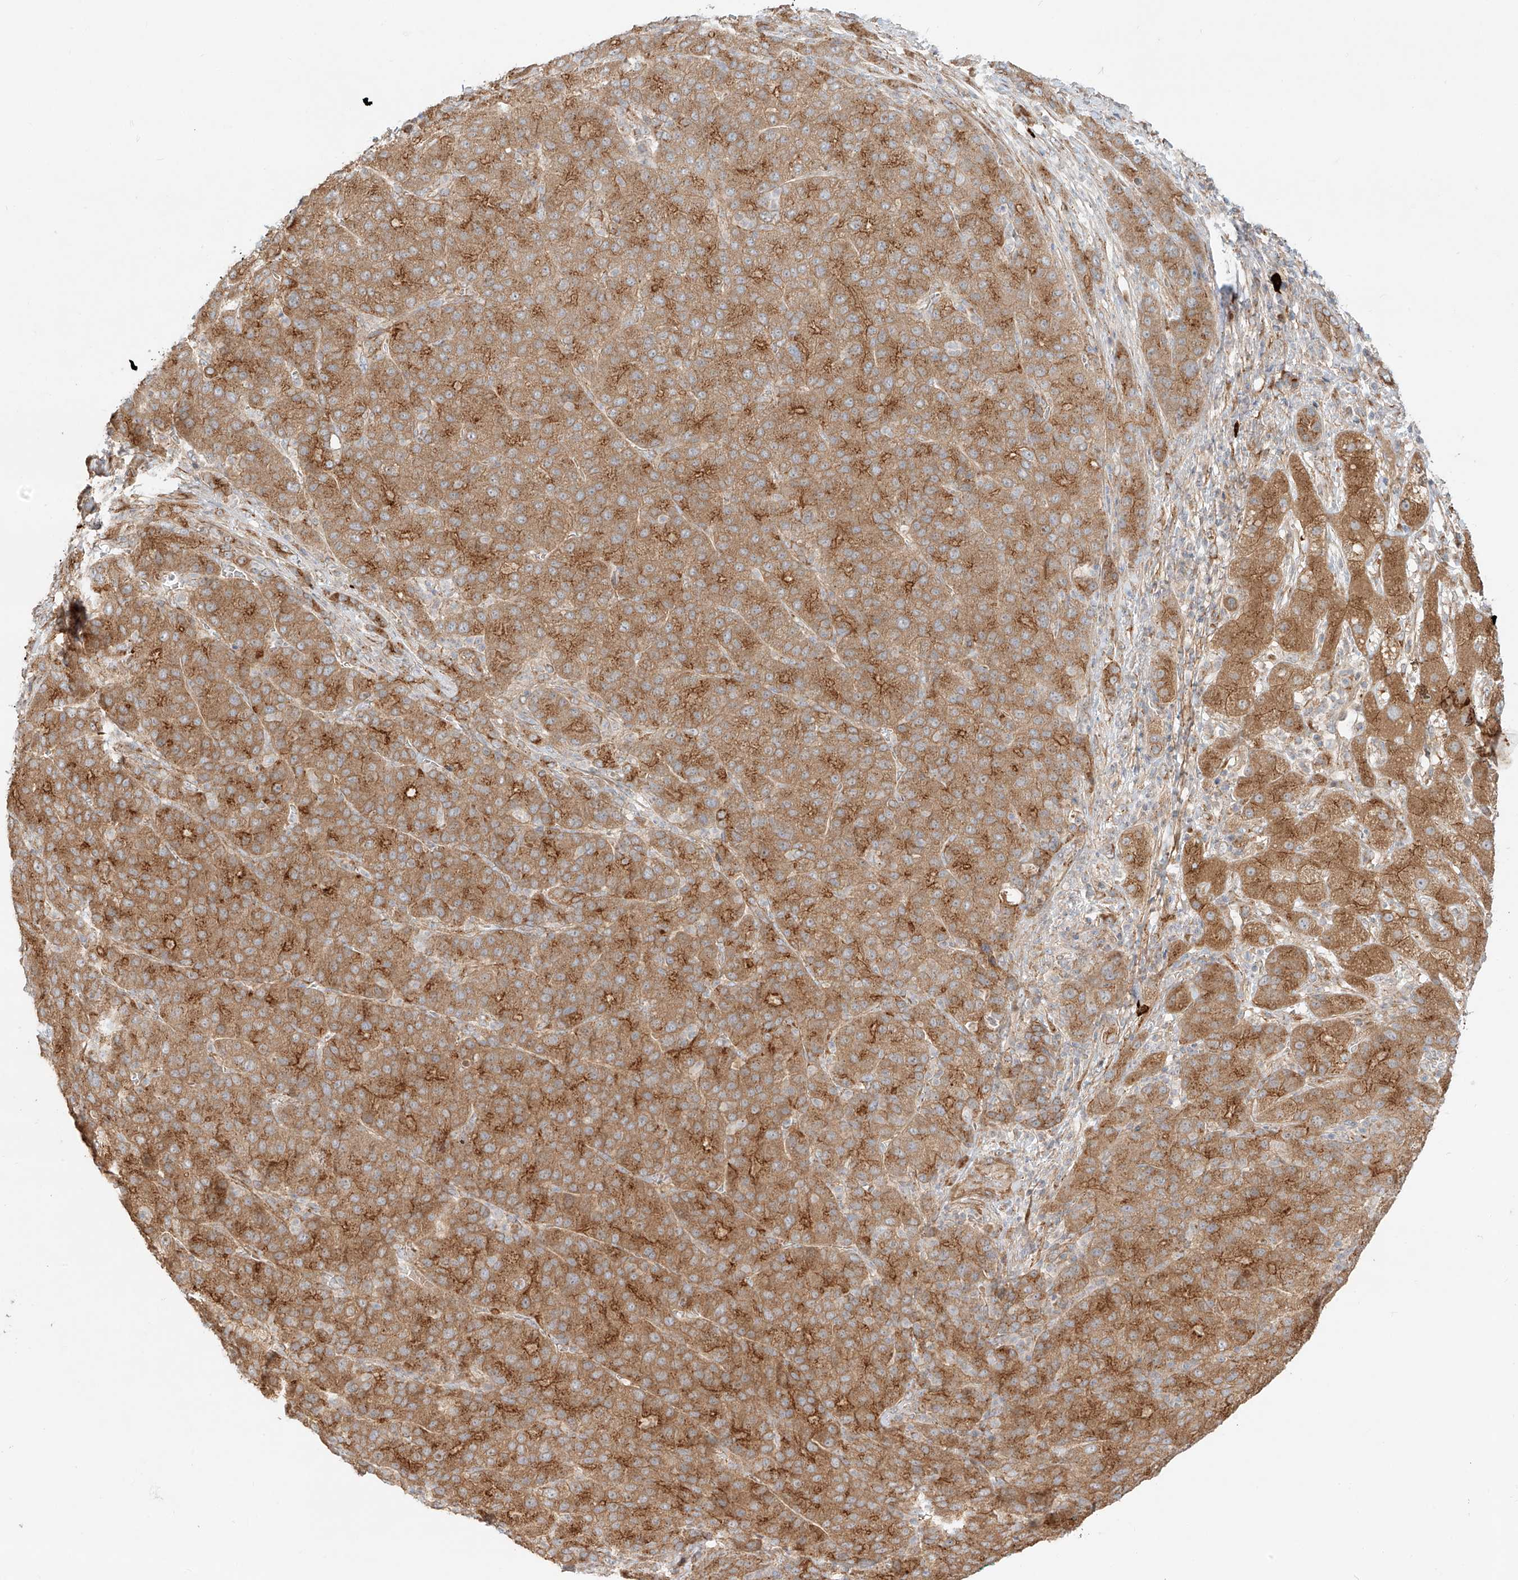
{"staining": {"intensity": "moderate", "quantity": ">75%", "location": "cytoplasmic/membranous"}, "tissue": "liver cancer", "cell_type": "Tumor cells", "image_type": "cancer", "snomed": [{"axis": "morphology", "description": "Carcinoma, Hepatocellular, NOS"}, {"axis": "topography", "description": "Liver"}], "caption": "Moderate cytoplasmic/membranous positivity for a protein is identified in about >75% of tumor cells of hepatocellular carcinoma (liver) using IHC.", "gene": "ZNF287", "patient": {"sex": "male", "age": 65}}